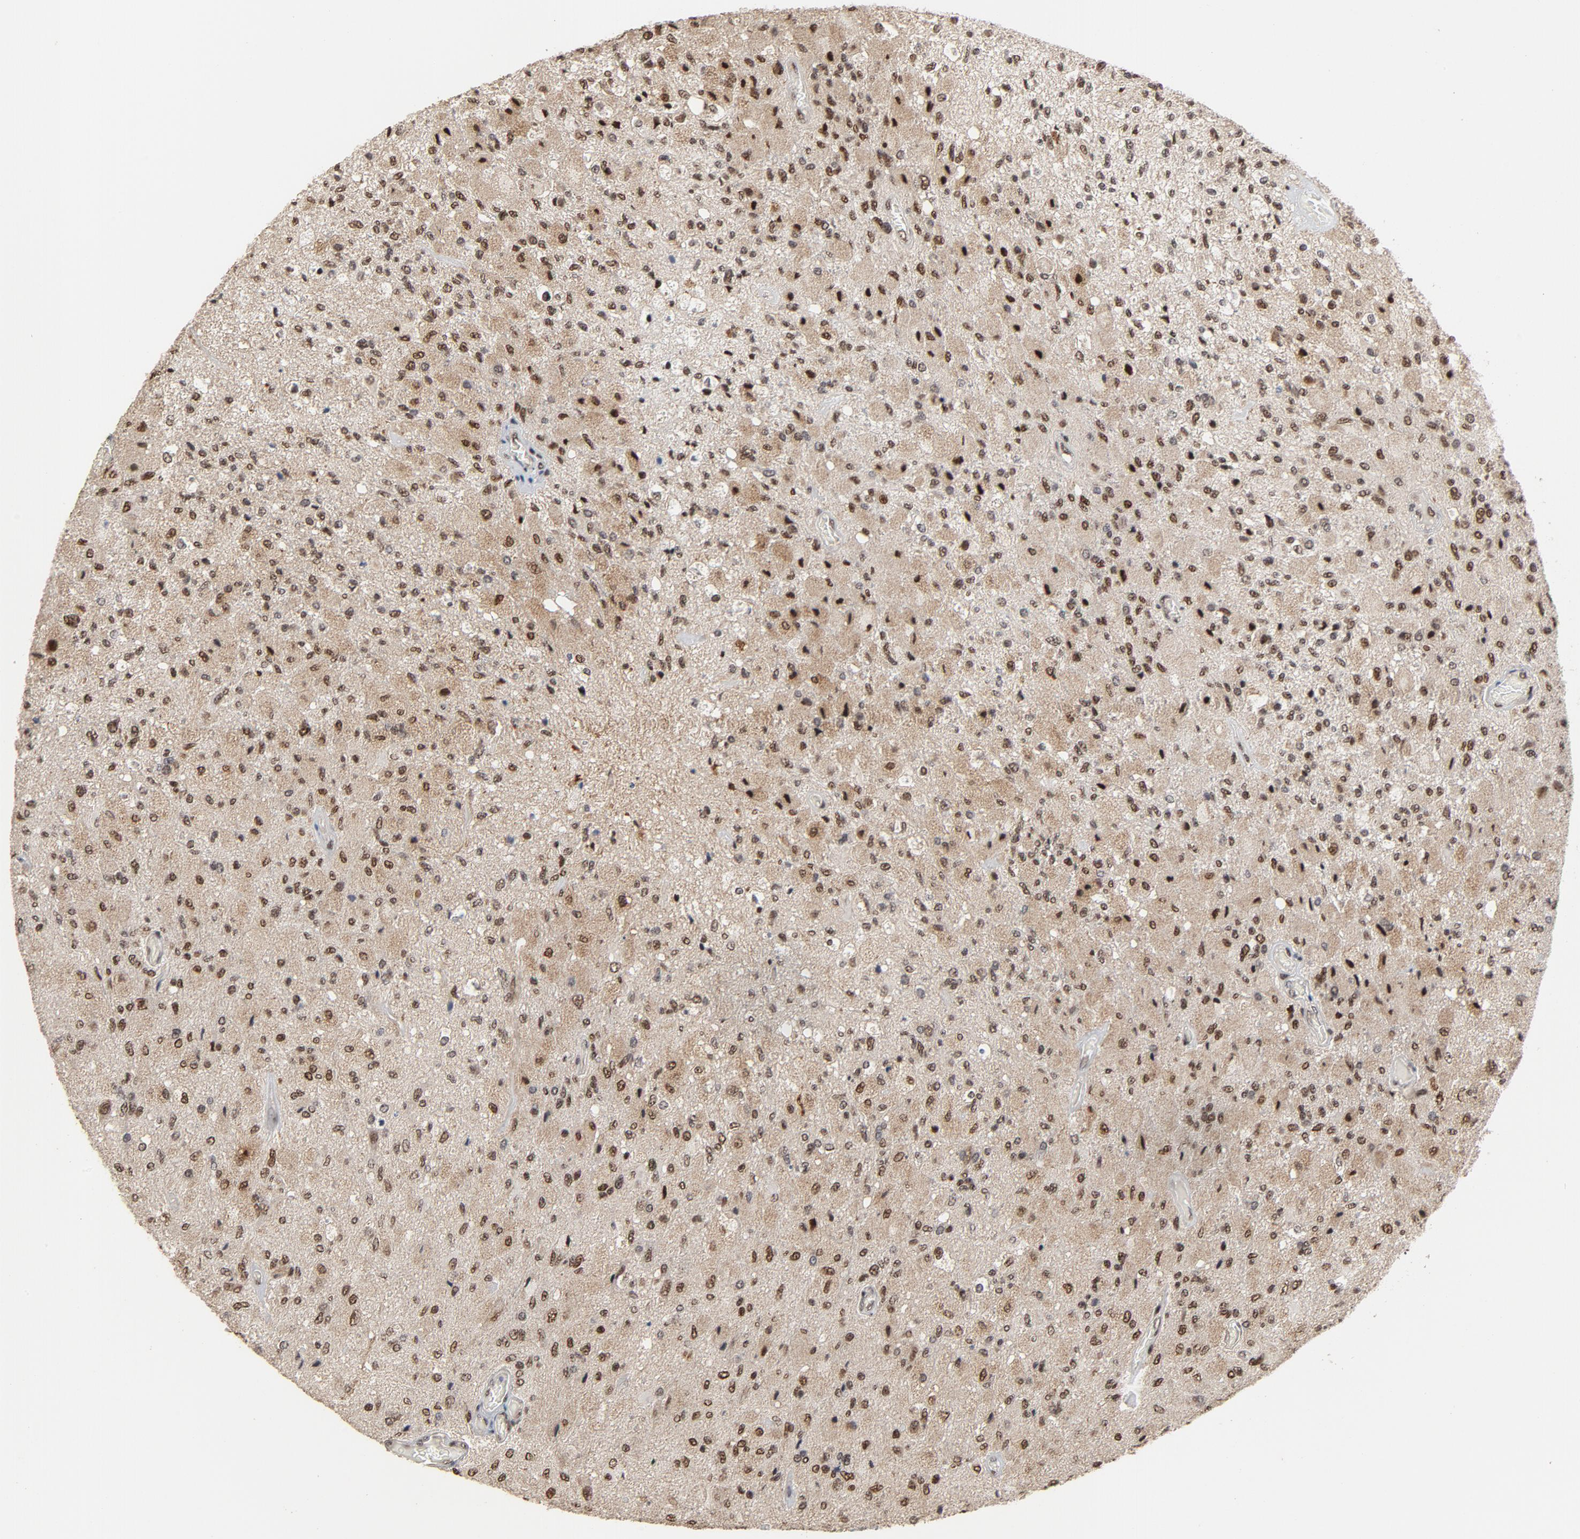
{"staining": {"intensity": "strong", "quantity": "25%-75%", "location": "nuclear"}, "tissue": "glioma", "cell_type": "Tumor cells", "image_type": "cancer", "snomed": [{"axis": "morphology", "description": "Normal tissue, NOS"}, {"axis": "morphology", "description": "Glioma, malignant, High grade"}, {"axis": "topography", "description": "Cerebral cortex"}], "caption": "Protein expression analysis of human high-grade glioma (malignant) reveals strong nuclear positivity in about 25%-75% of tumor cells.", "gene": "TP53RK", "patient": {"sex": "male", "age": 77}}